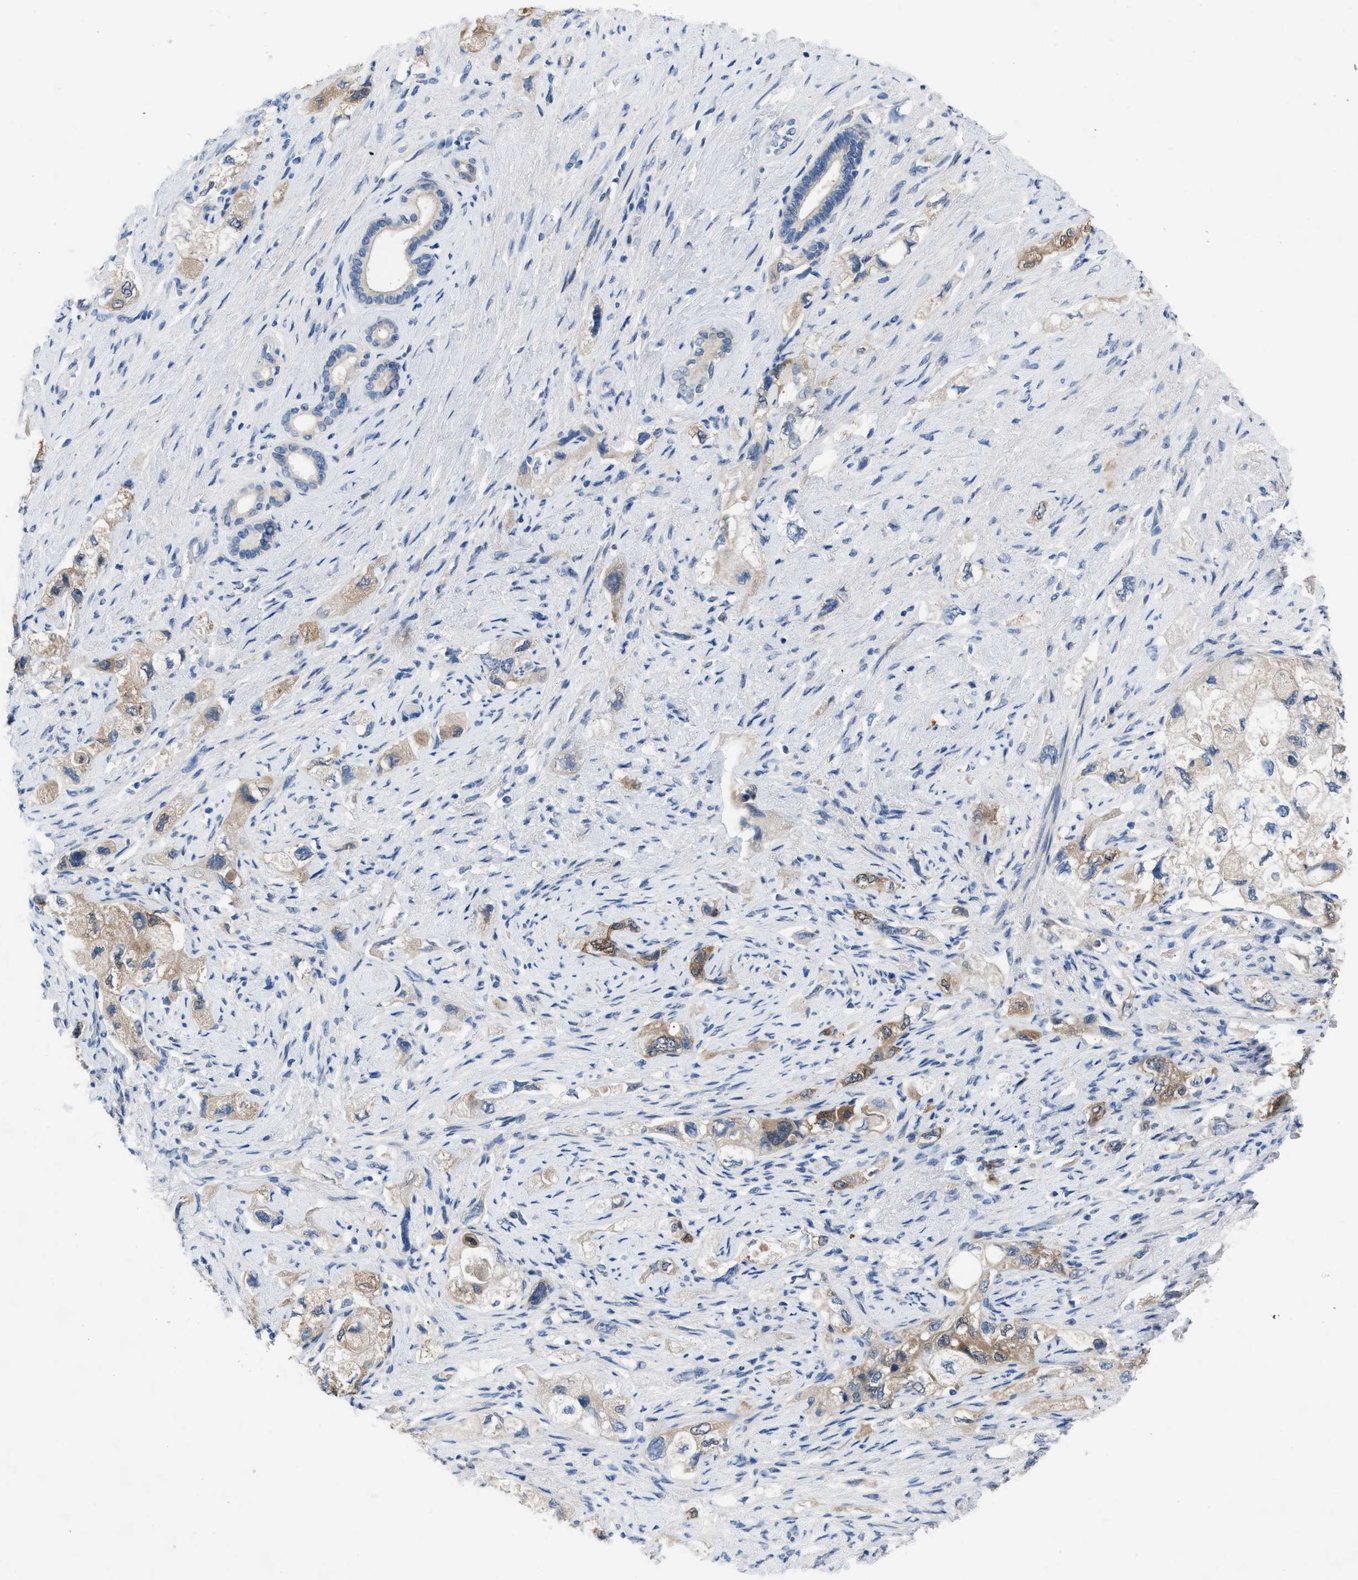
{"staining": {"intensity": "weak", "quantity": "25%-75%", "location": "cytoplasmic/membranous"}, "tissue": "pancreatic cancer", "cell_type": "Tumor cells", "image_type": "cancer", "snomed": [{"axis": "morphology", "description": "Adenocarcinoma, NOS"}, {"axis": "topography", "description": "Pancreas"}], "caption": "Human pancreatic adenocarcinoma stained with a protein marker displays weak staining in tumor cells.", "gene": "RBP1", "patient": {"sex": "female", "age": 73}}